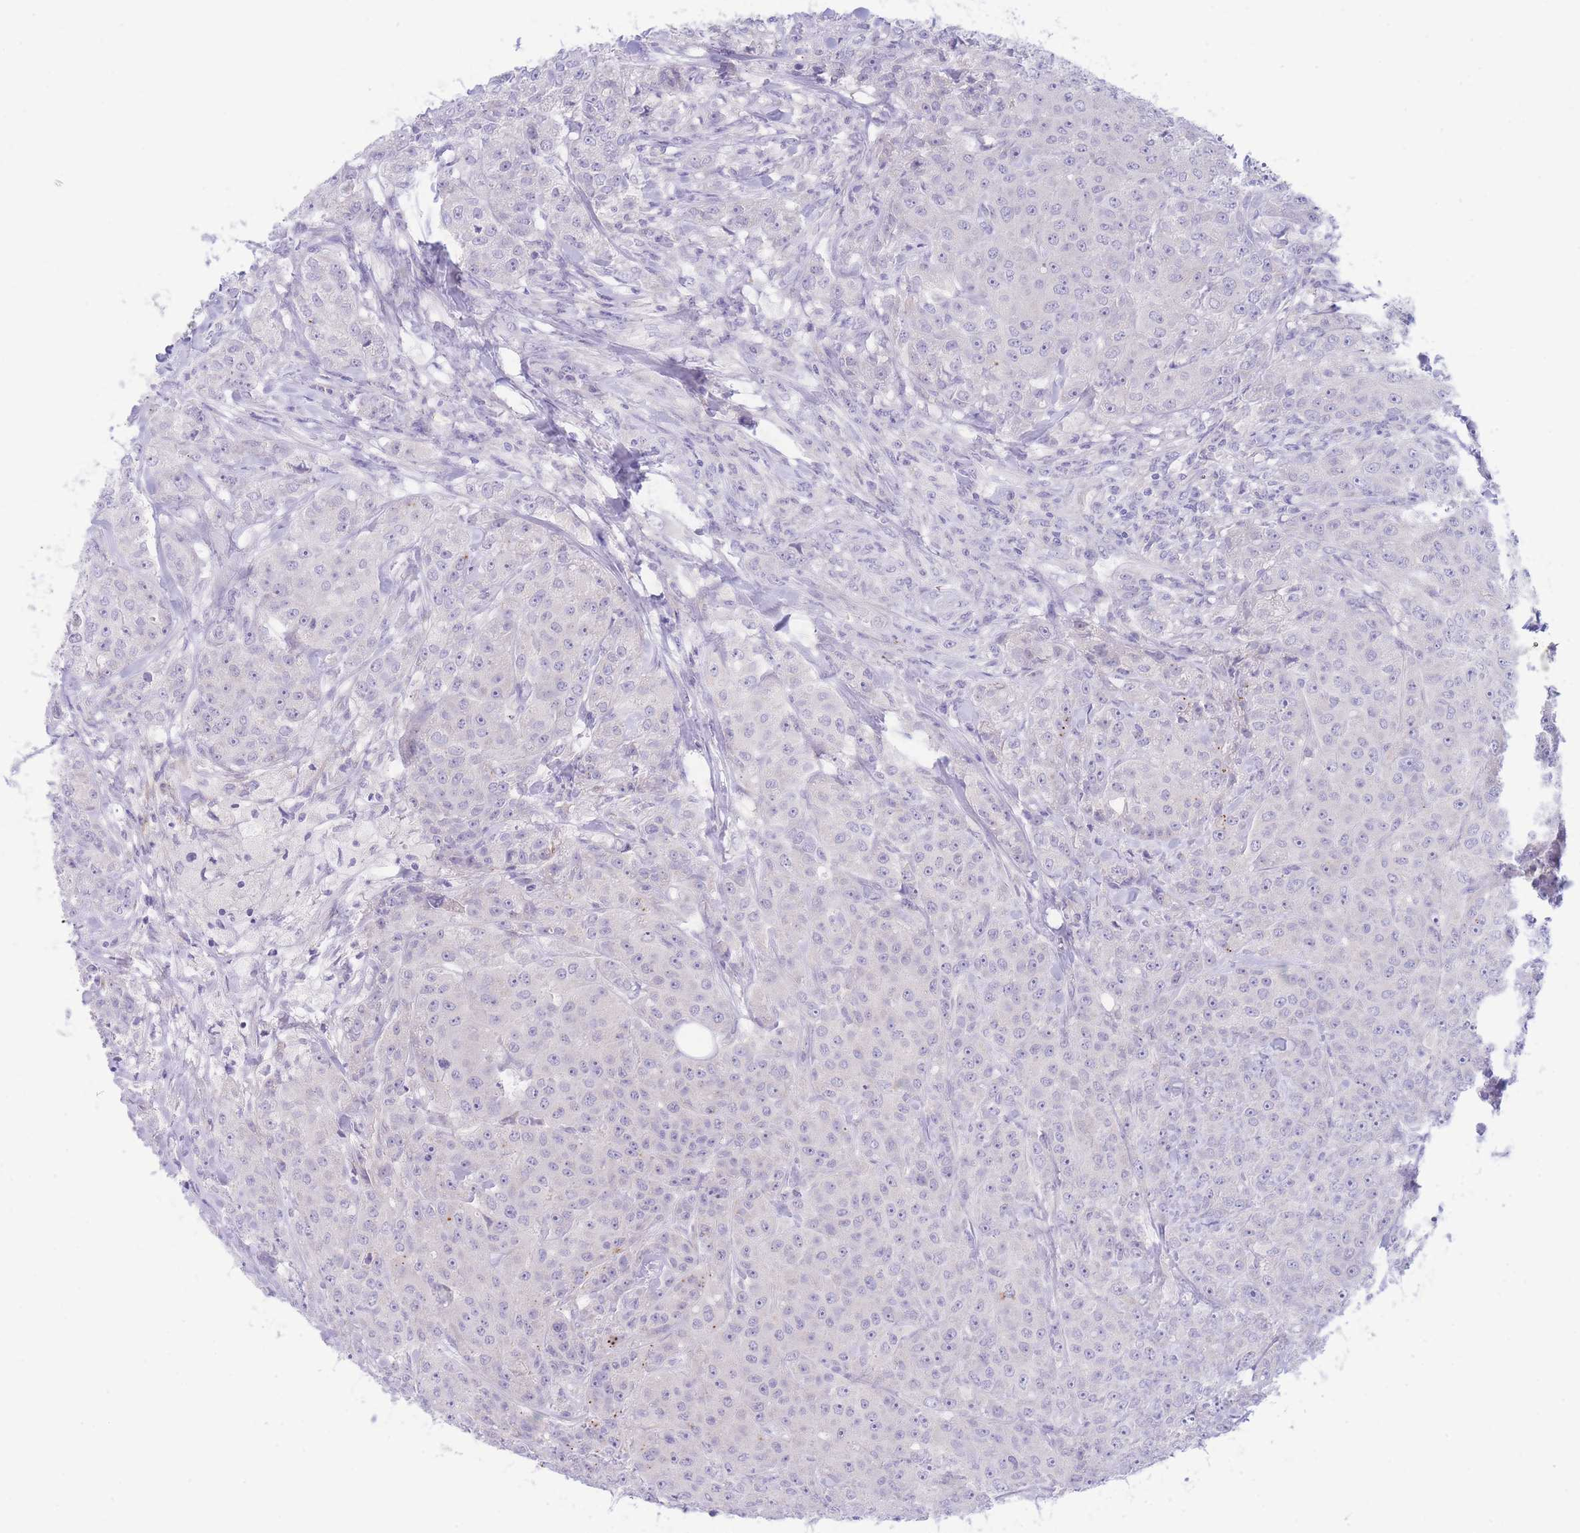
{"staining": {"intensity": "negative", "quantity": "none", "location": "none"}, "tissue": "breast cancer", "cell_type": "Tumor cells", "image_type": "cancer", "snomed": [{"axis": "morphology", "description": "Duct carcinoma"}, {"axis": "topography", "description": "Breast"}], "caption": "An image of human breast intraductal carcinoma is negative for staining in tumor cells.", "gene": "PCDHB3", "patient": {"sex": "female", "age": 43}}